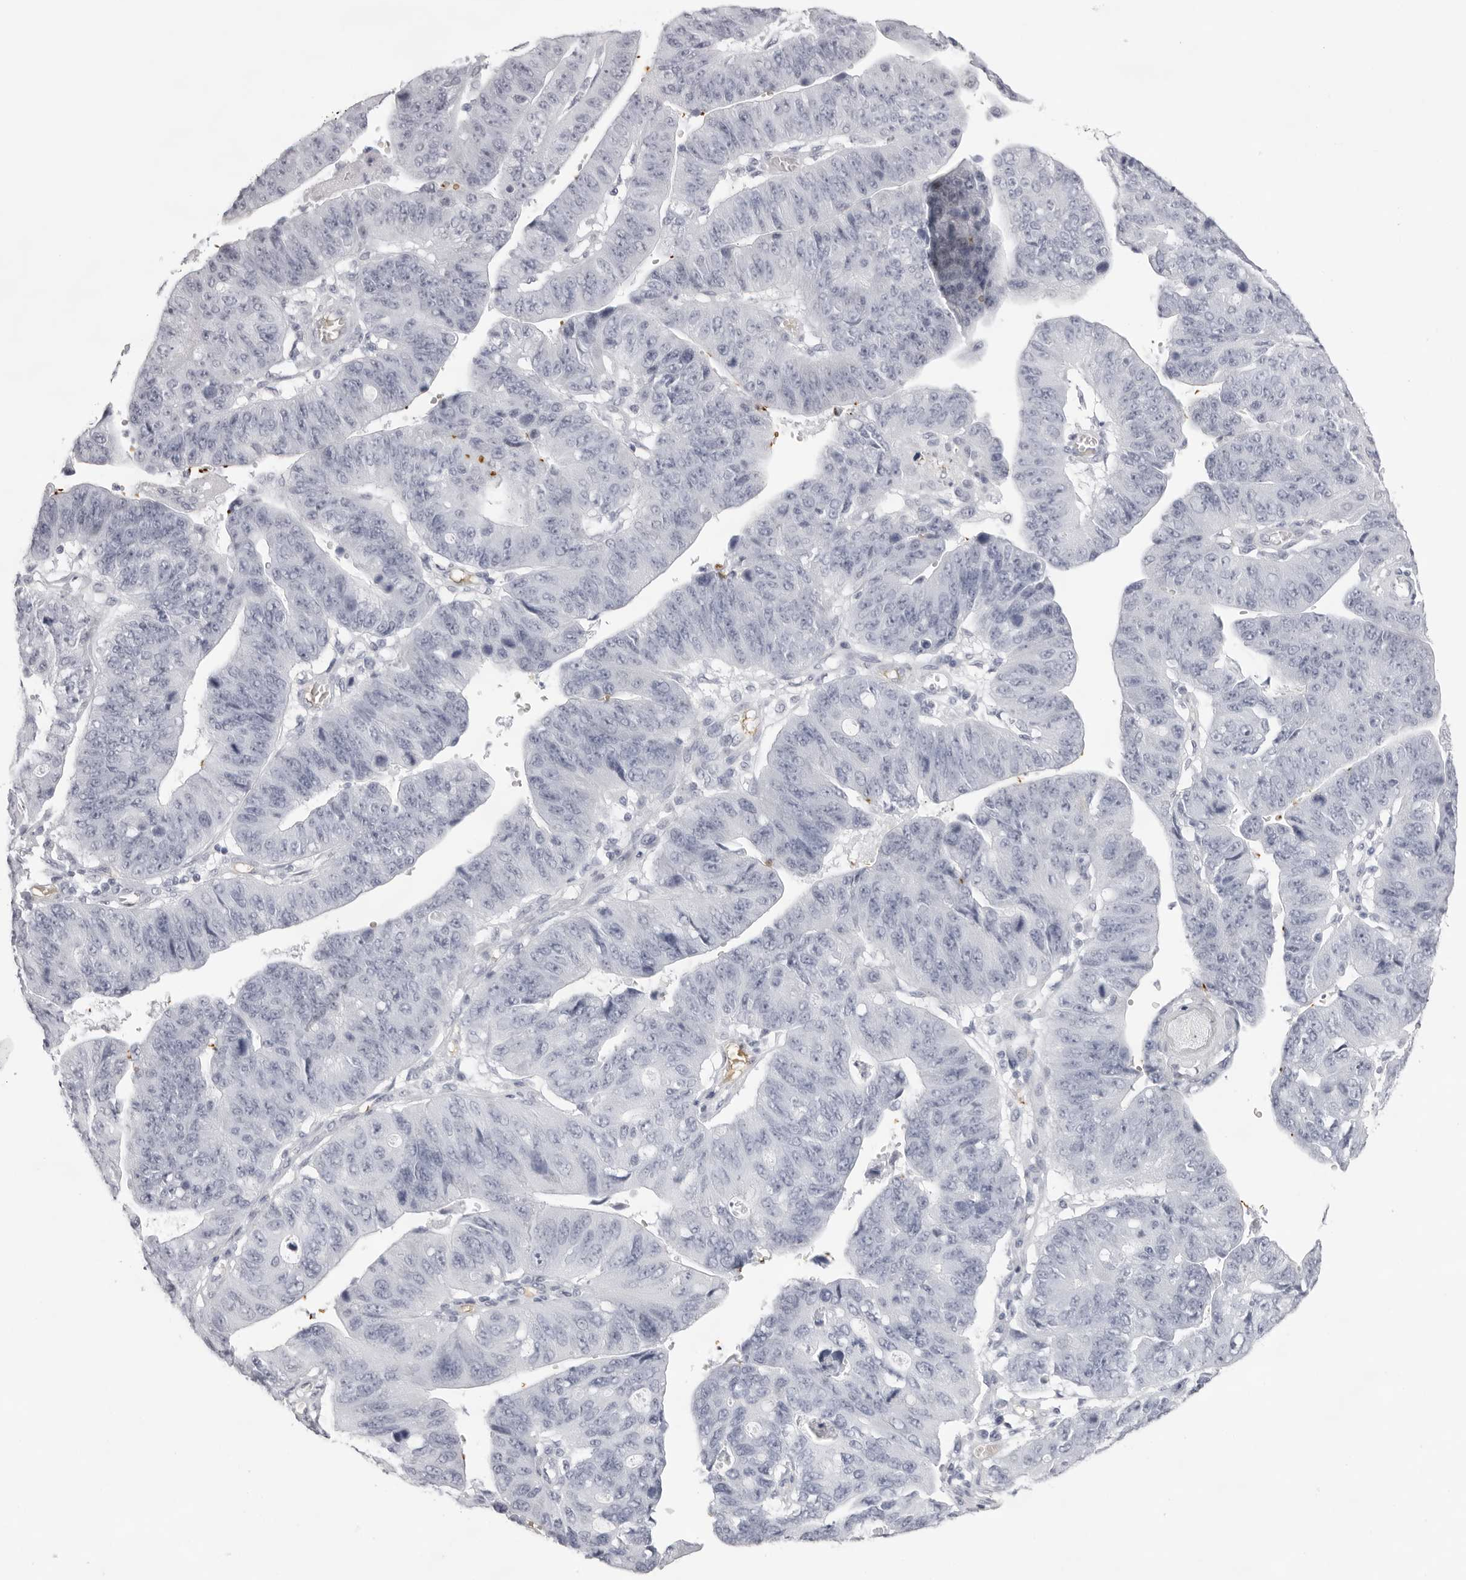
{"staining": {"intensity": "negative", "quantity": "none", "location": "none"}, "tissue": "stomach cancer", "cell_type": "Tumor cells", "image_type": "cancer", "snomed": [{"axis": "morphology", "description": "Adenocarcinoma, NOS"}, {"axis": "topography", "description": "Stomach"}], "caption": "The image demonstrates no significant expression in tumor cells of stomach cancer. The staining was performed using DAB (3,3'-diaminobenzidine) to visualize the protein expression in brown, while the nuclei were stained in blue with hematoxylin (Magnification: 20x).", "gene": "SPTA1", "patient": {"sex": "male", "age": 59}}